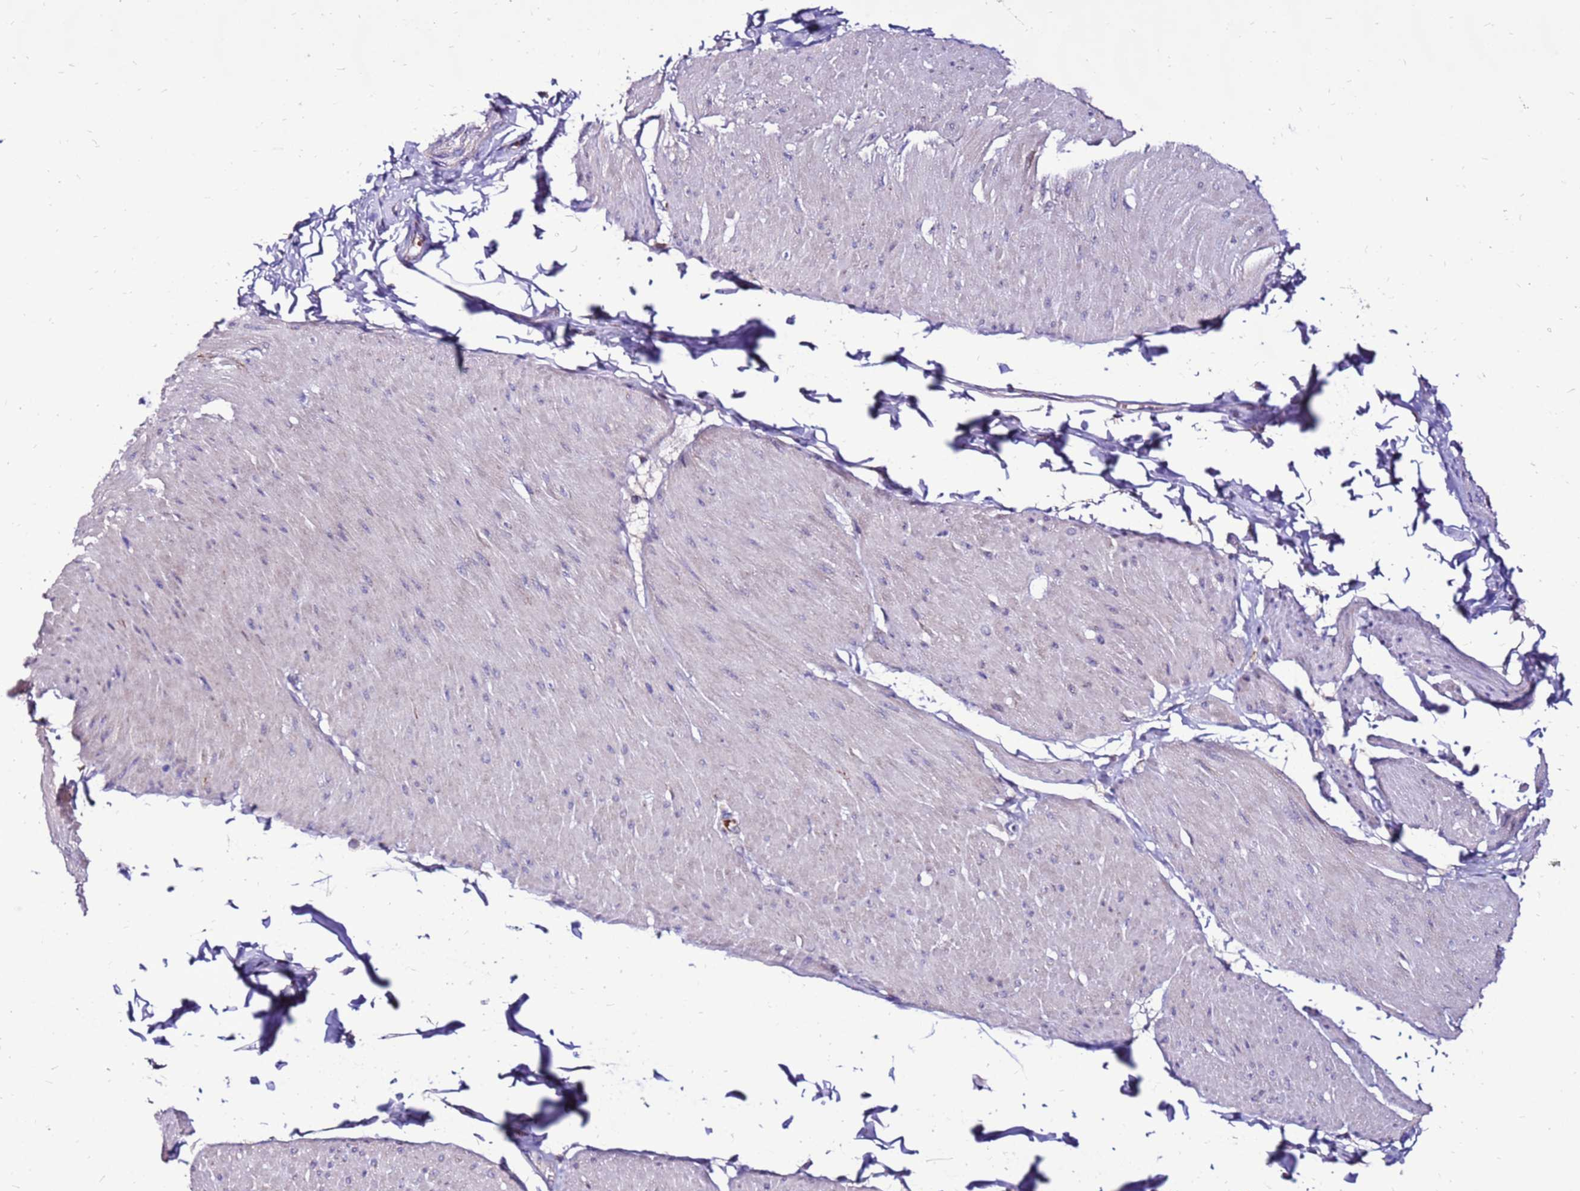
{"staining": {"intensity": "negative", "quantity": "none", "location": "none"}, "tissue": "smooth muscle", "cell_type": "Smooth muscle cells", "image_type": "normal", "snomed": [{"axis": "morphology", "description": "Urothelial carcinoma, High grade"}, {"axis": "topography", "description": "Urinary bladder"}], "caption": "Smooth muscle cells are negative for brown protein staining in normal smooth muscle. Nuclei are stained in blue.", "gene": "SPSB3", "patient": {"sex": "male", "age": 46}}